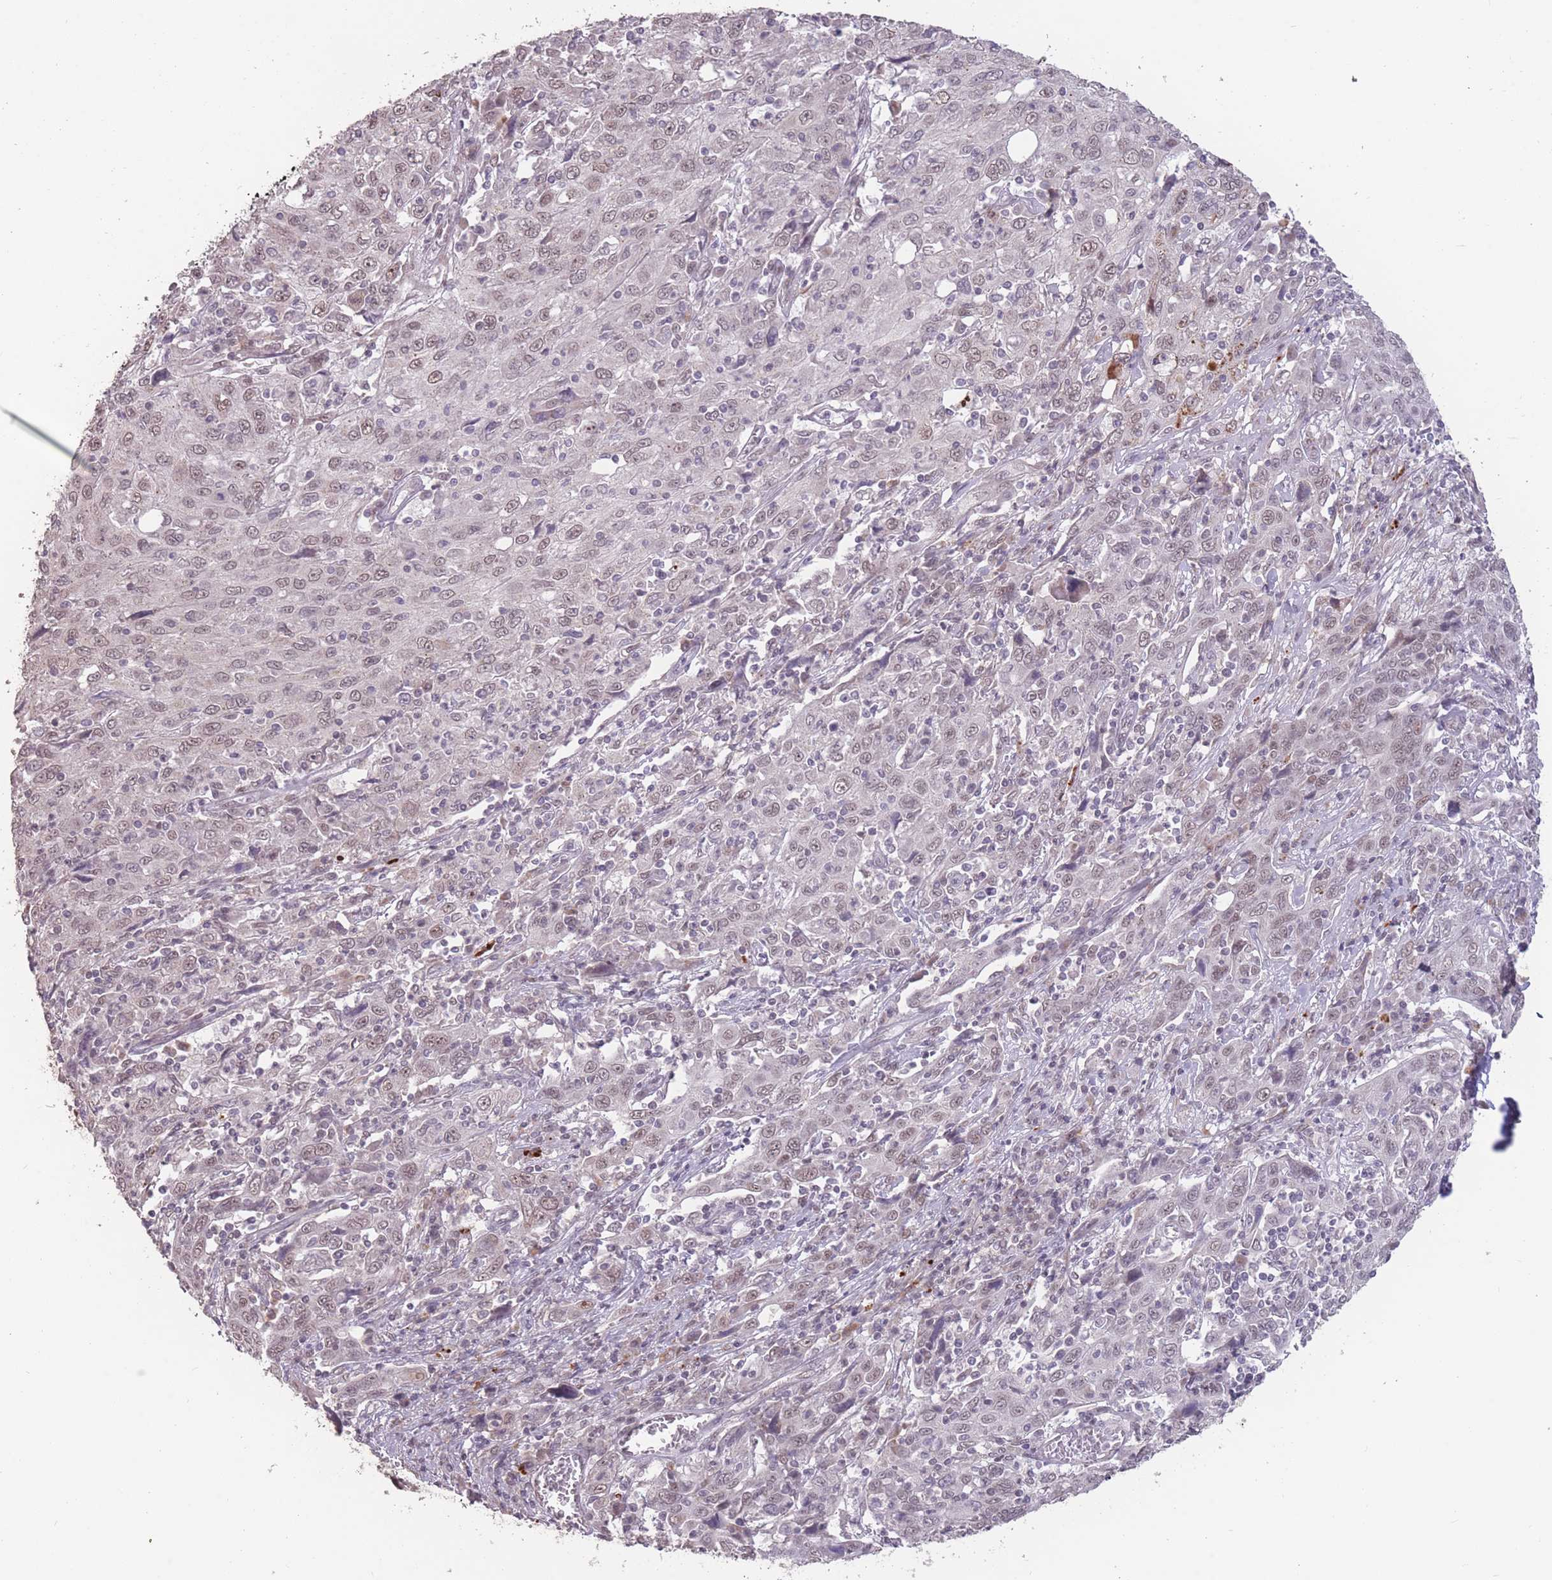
{"staining": {"intensity": "weak", "quantity": "25%-75%", "location": "nuclear"}, "tissue": "cervical cancer", "cell_type": "Tumor cells", "image_type": "cancer", "snomed": [{"axis": "morphology", "description": "Squamous cell carcinoma, NOS"}, {"axis": "topography", "description": "Cervix"}], "caption": "High-magnification brightfield microscopy of cervical cancer (squamous cell carcinoma) stained with DAB (3,3'-diaminobenzidine) (brown) and counterstained with hematoxylin (blue). tumor cells exhibit weak nuclear positivity is present in about25%-75% of cells.", "gene": "HNRNPUL1", "patient": {"sex": "female", "age": 46}}